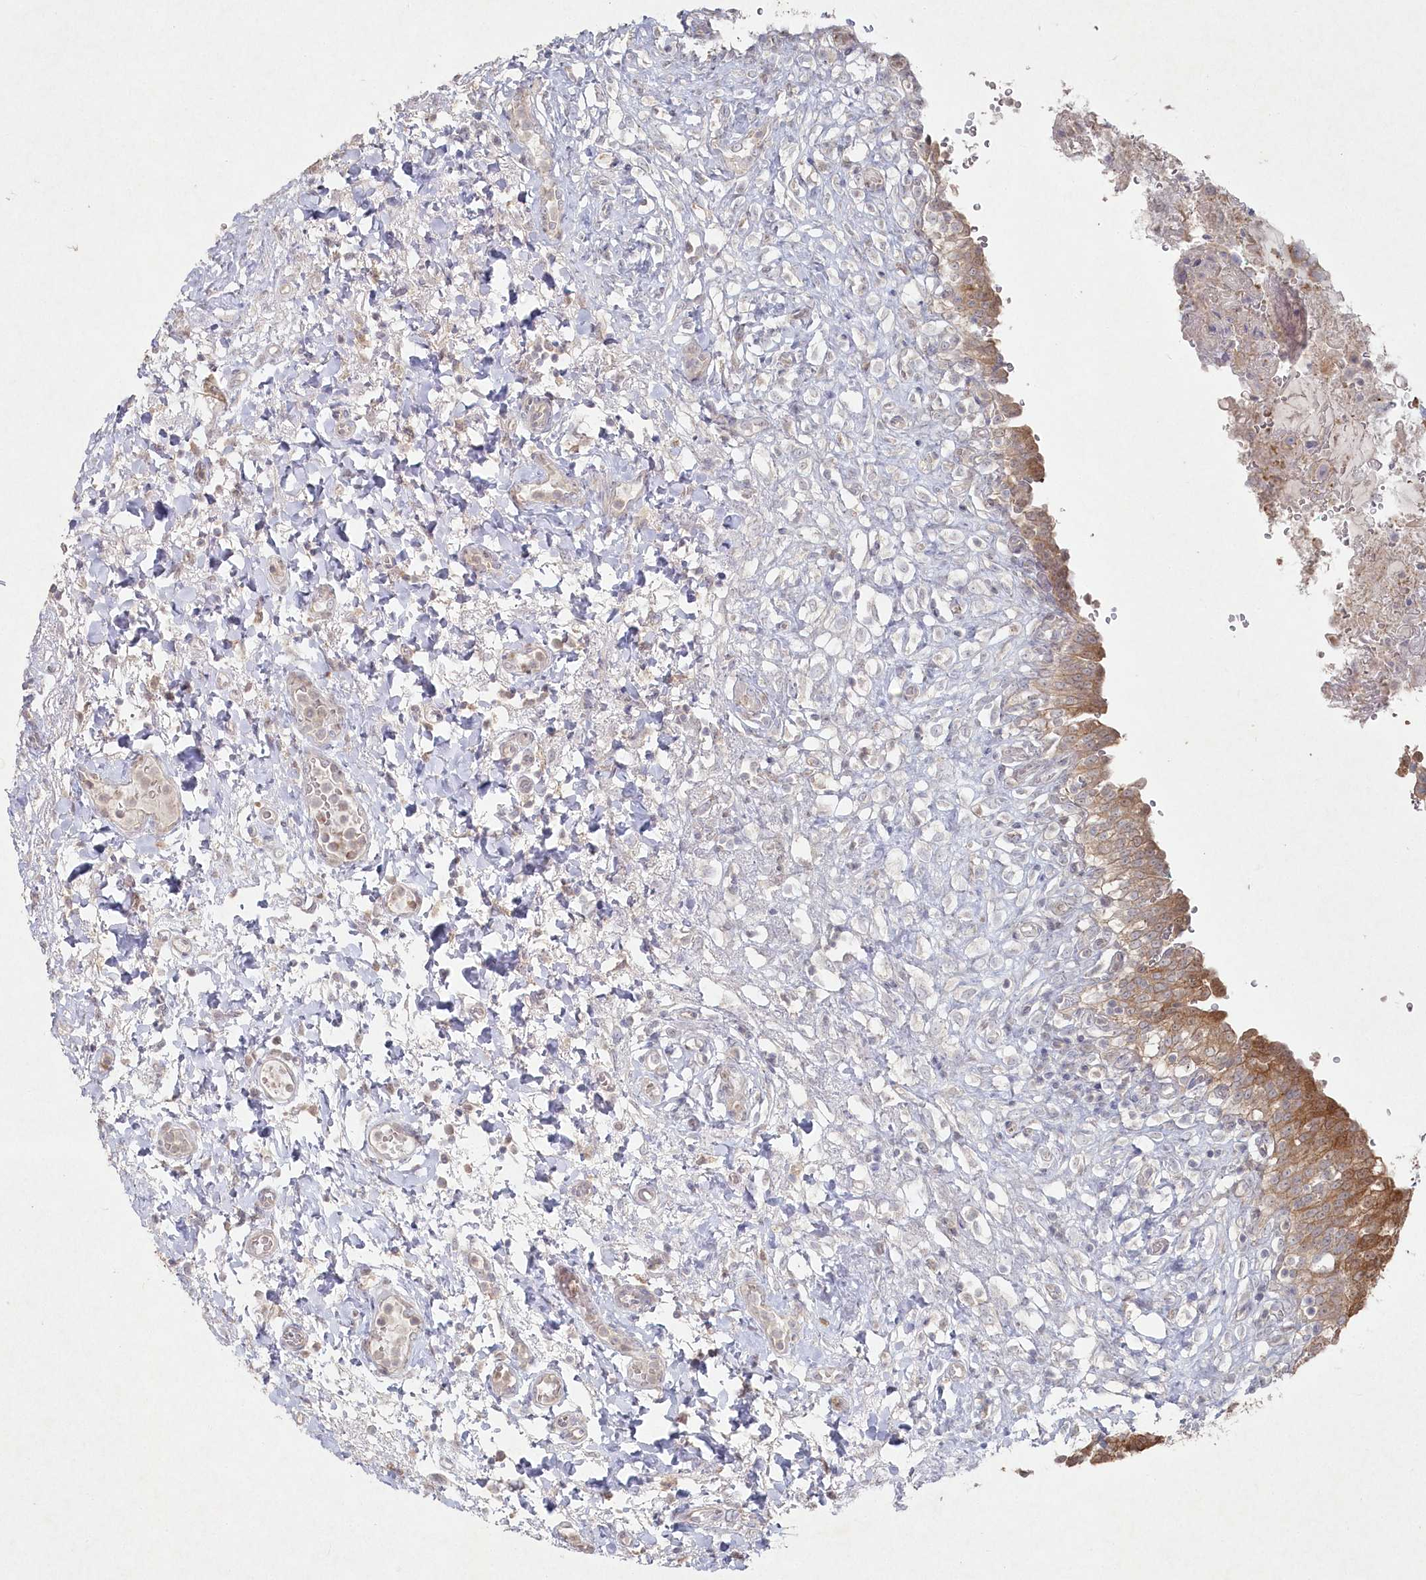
{"staining": {"intensity": "moderate", "quantity": "25%-75%", "location": "cytoplasmic/membranous"}, "tissue": "urinary bladder", "cell_type": "Urothelial cells", "image_type": "normal", "snomed": [{"axis": "morphology", "description": "Urothelial carcinoma, High grade"}, {"axis": "topography", "description": "Urinary bladder"}], "caption": "Urothelial cells display medium levels of moderate cytoplasmic/membranous expression in approximately 25%-75% of cells in benign urinary bladder.", "gene": "TGFBRAP1", "patient": {"sex": "male", "age": 46}}